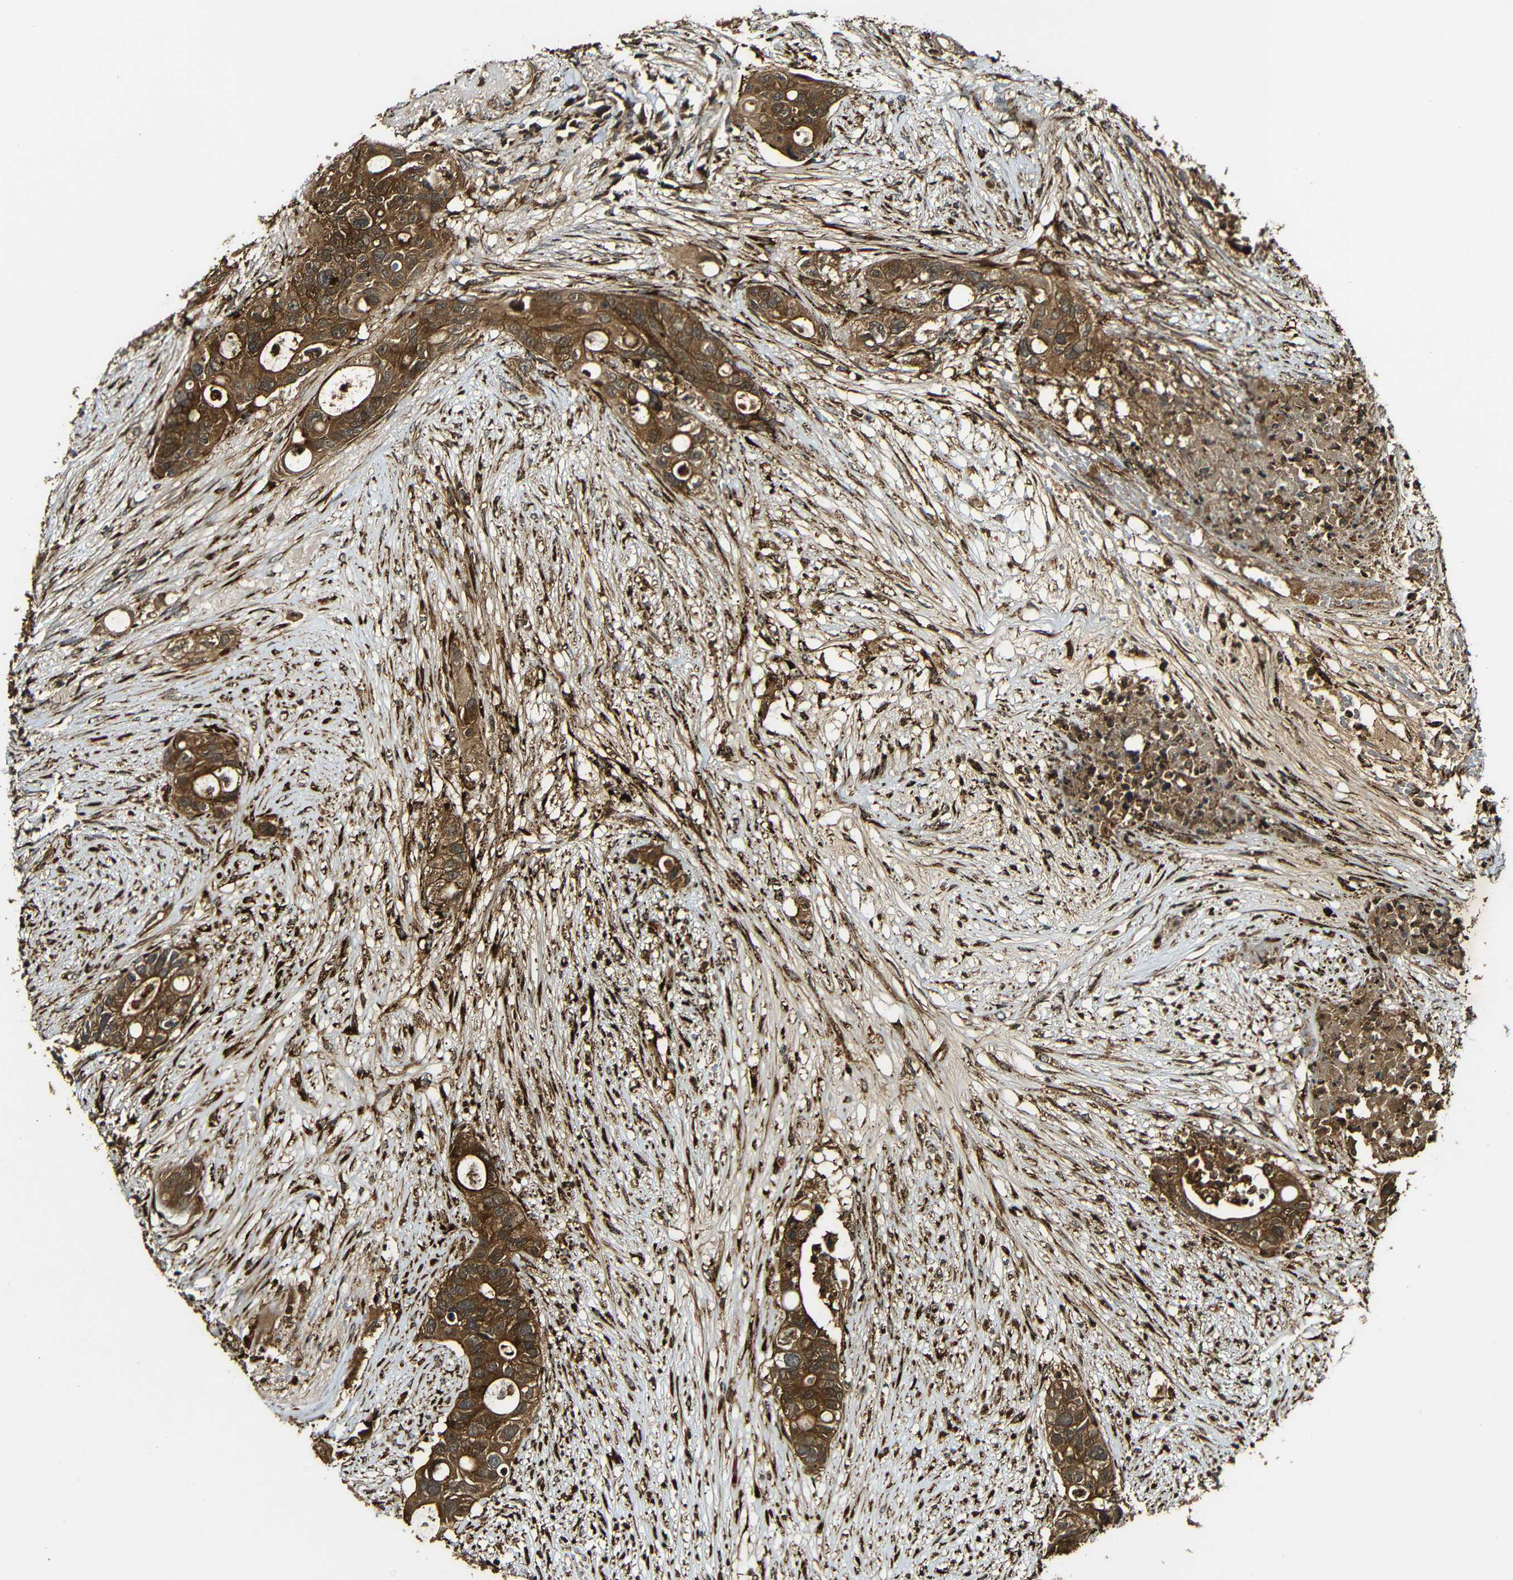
{"staining": {"intensity": "strong", "quantity": ">75%", "location": "cytoplasmic/membranous"}, "tissue": "colorectal cancer", "cell_type": "Tumor cells", "image_type": "cancer", "snomed": [{"axis": "morphology", "description": "Adenocarcinoma, NOS"}, {"axis": "topography", "description": "Colon"}], "caption": "Adenocarcinoma (colorectal) tissue displays strong cytoplasmic/membranous positivity in about >75% of tumor cells The staining was performed using DAB (3,3'-diaminobenzidine) to visualize the protein expression in brown, while the nuclei were stained in blue with hematoxylin (Magnification: 20x).", "gene": "CASP8", "patient": {"sex": "female", "age": 57}}